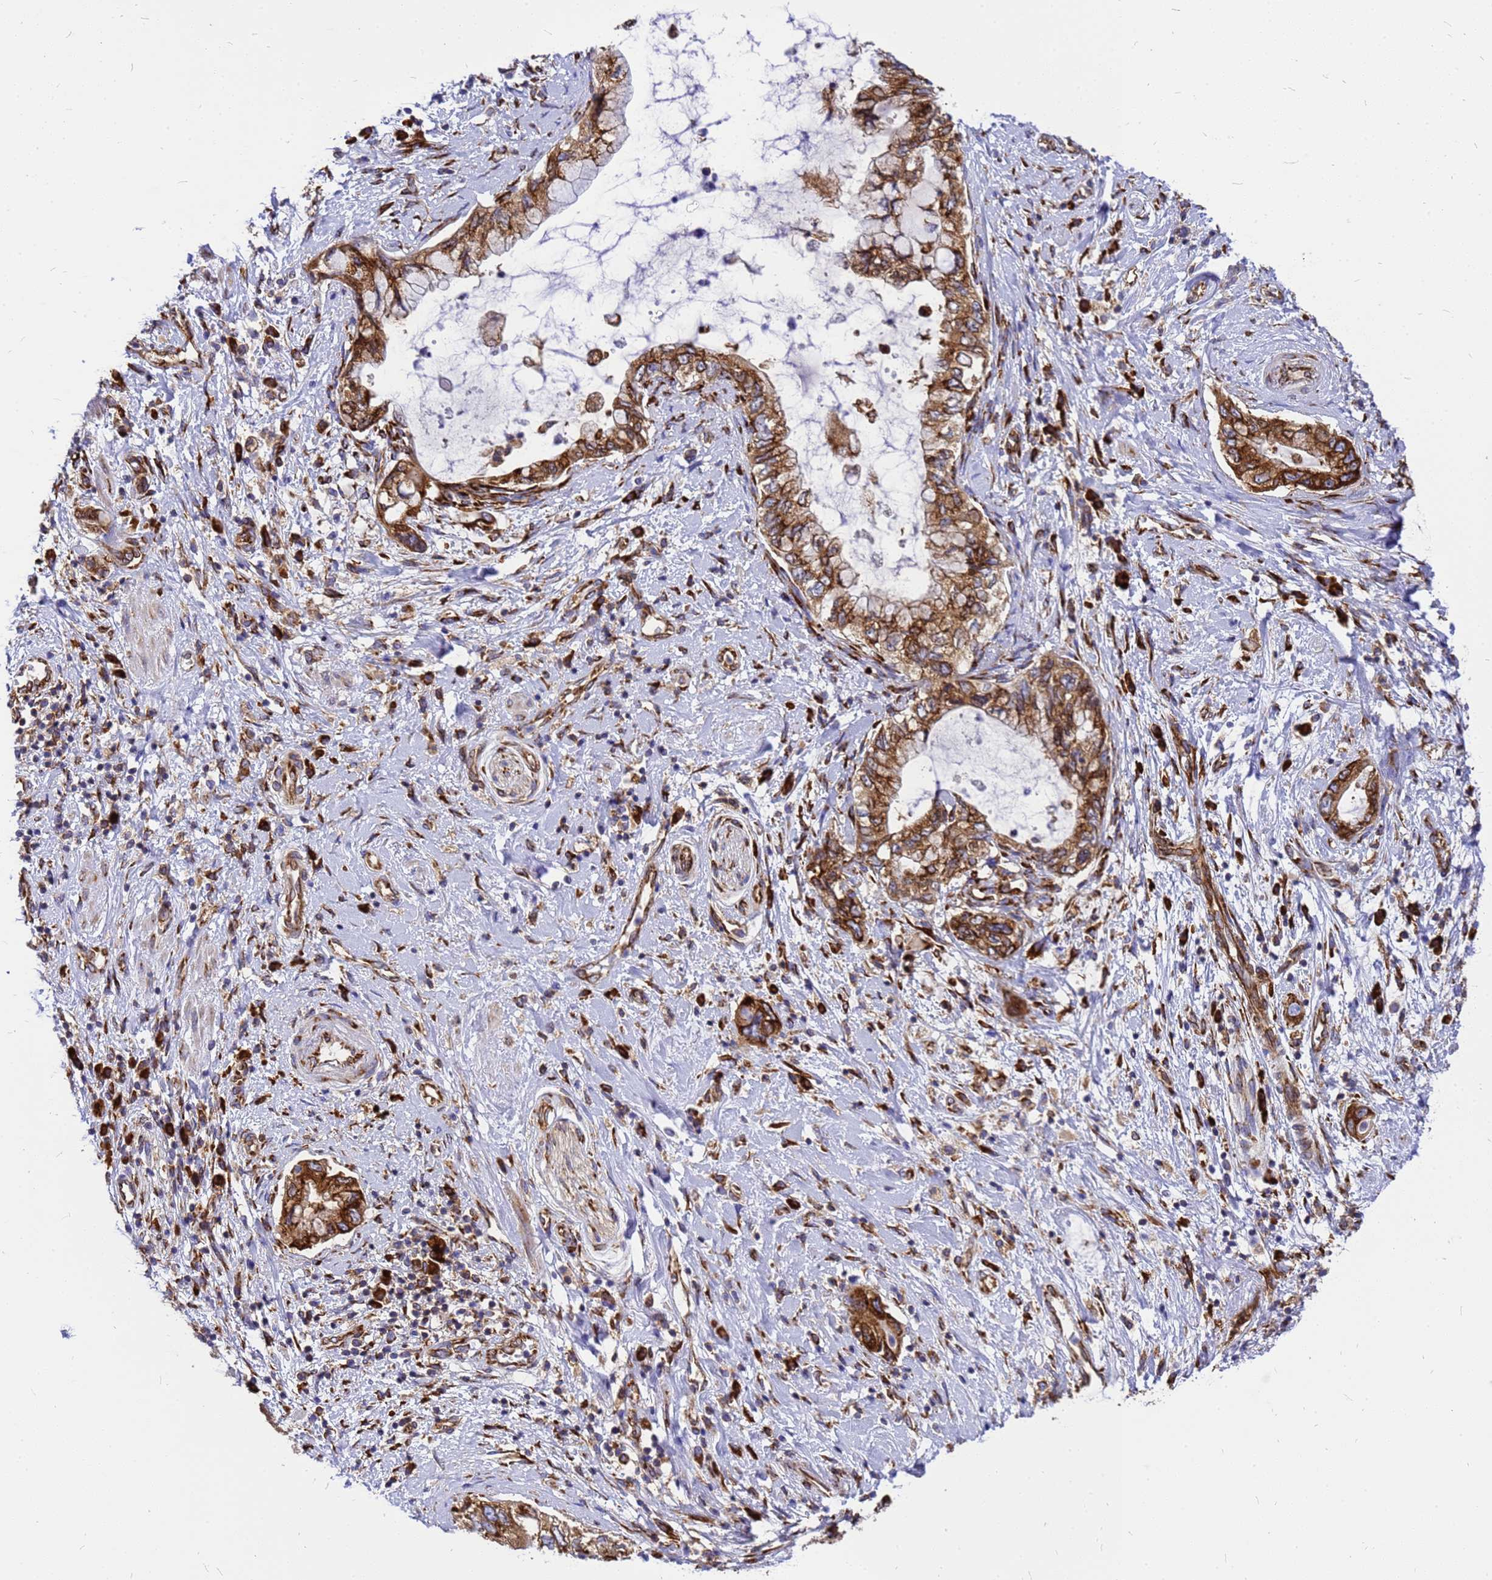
{"staining": {"intensity": "strong", "quantity": ">75%", "location": "cytoplasmic/membranous"}, "tissue": "pancreatic cancer", "cell_type": "Tumor cells", "image_type": "cancer", "snomed": [{"axis": "morphology", "description": "Adenocarcinoma, NOS"}, {"axis": "topography", "description": "Pancreas"}], "caption": "Pancreatic cancer was stained to show a protein in brown. There is high levels of strong cytoplasmic/membranous positivity in about >75% of tumor cells. (IHC, brightfield microscopy, high magnification).", "gene": "EEF1D", "patient": {"sex": "female", "age": 73}}